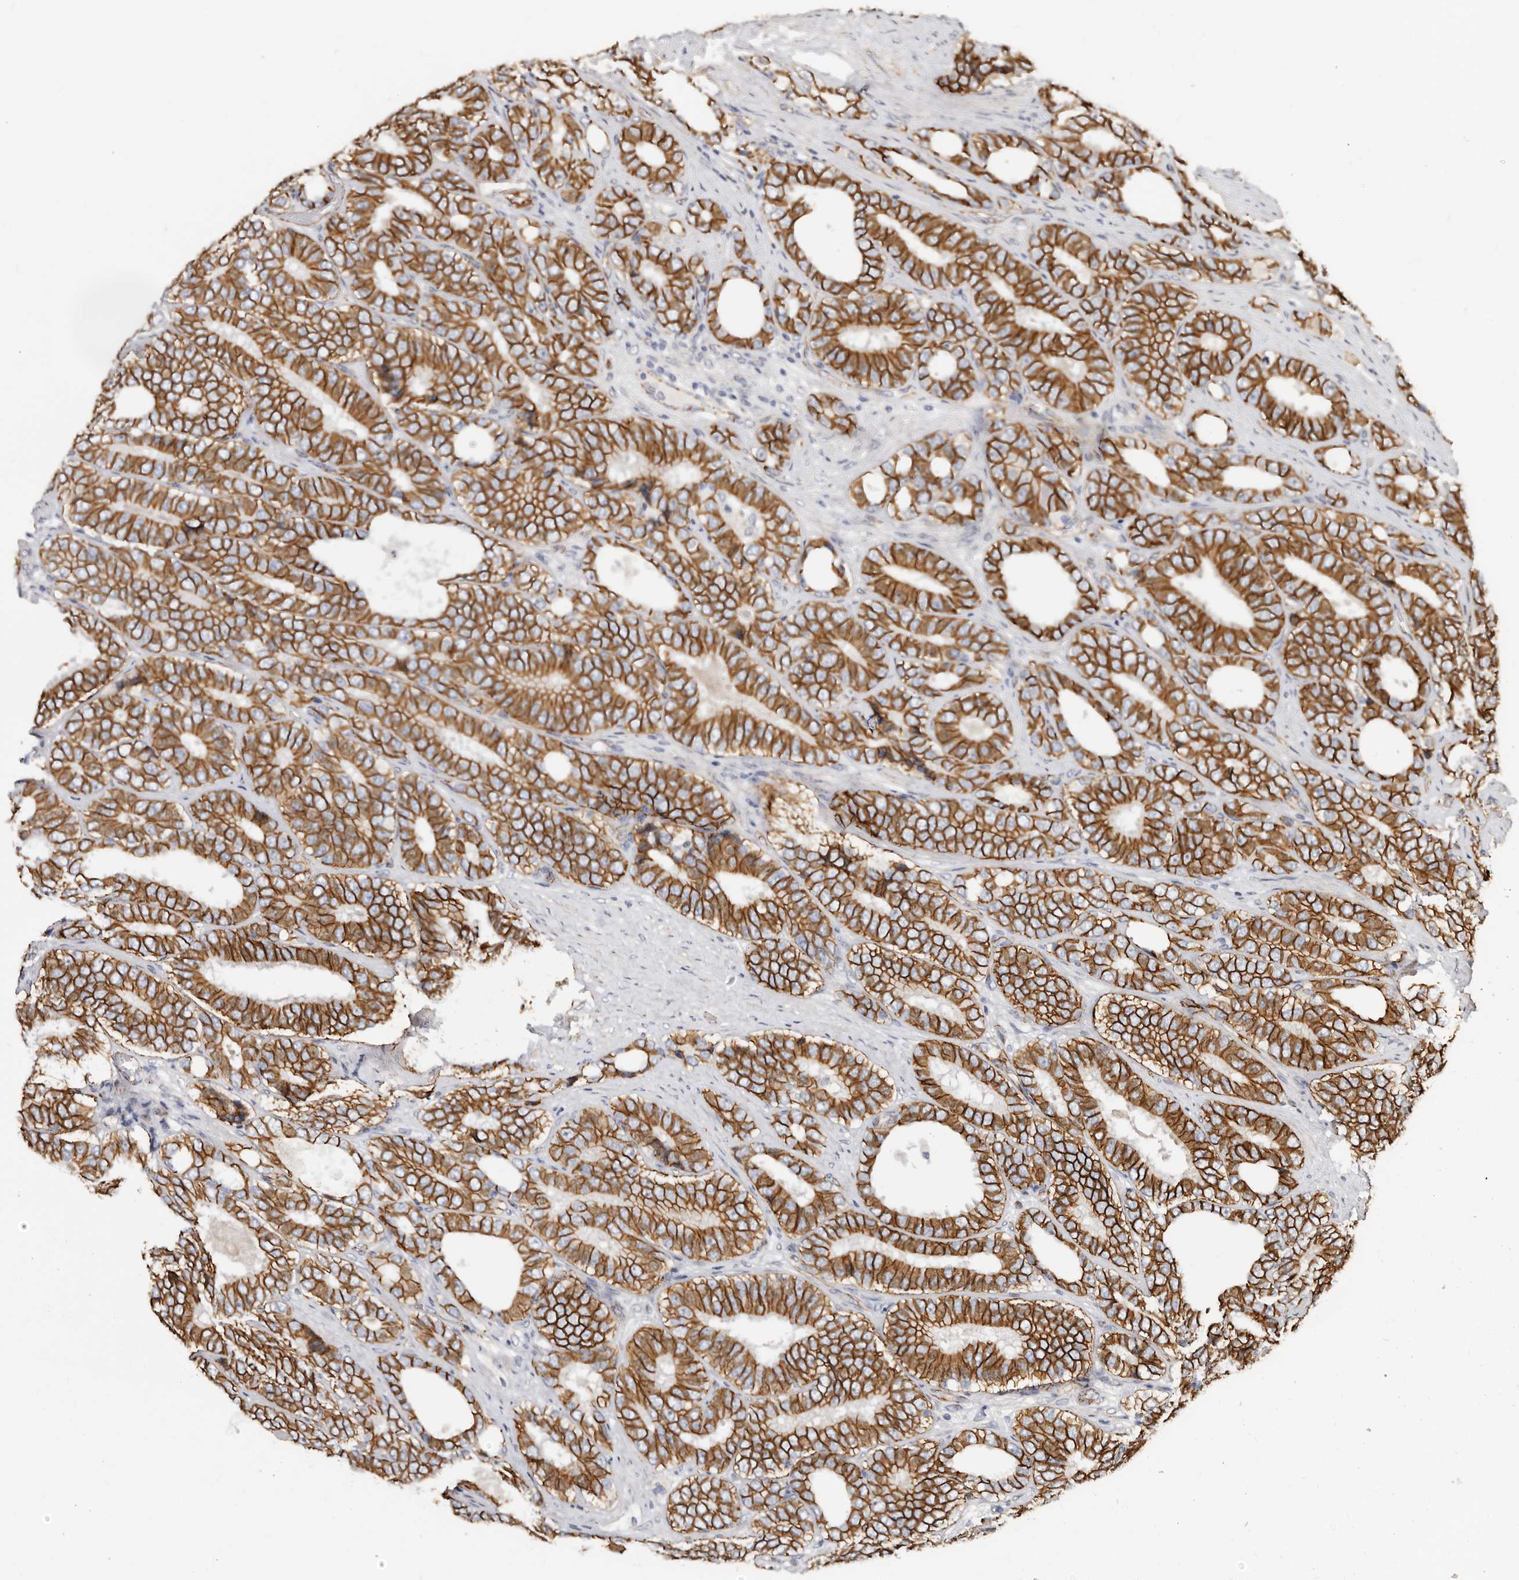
{"staining": {"intensity": "strong", "quantity": ">75%", "location": "cytoplasmic/membranous"}, "tissue": "prostate cancer", "cell_type": "Tumor cells", "image_type": "cancer", "snomed": [{"axis": "morphology", "description": "Adenocarcinoma, High grade"}, {"axis": "topography", "description": "Prostate"}], "caption": "Brown immunohistochemical staining in human prostate cancer (high-grade adenocarcinoma) demonstrates strong cytoplasmic/membranous staining in approximately >75% of tumor cells. (DAB IHC with brightfield microscopy, high magnification).", "gene": "CTNNB1", "patient": {"sex": "male", "age": 56}}